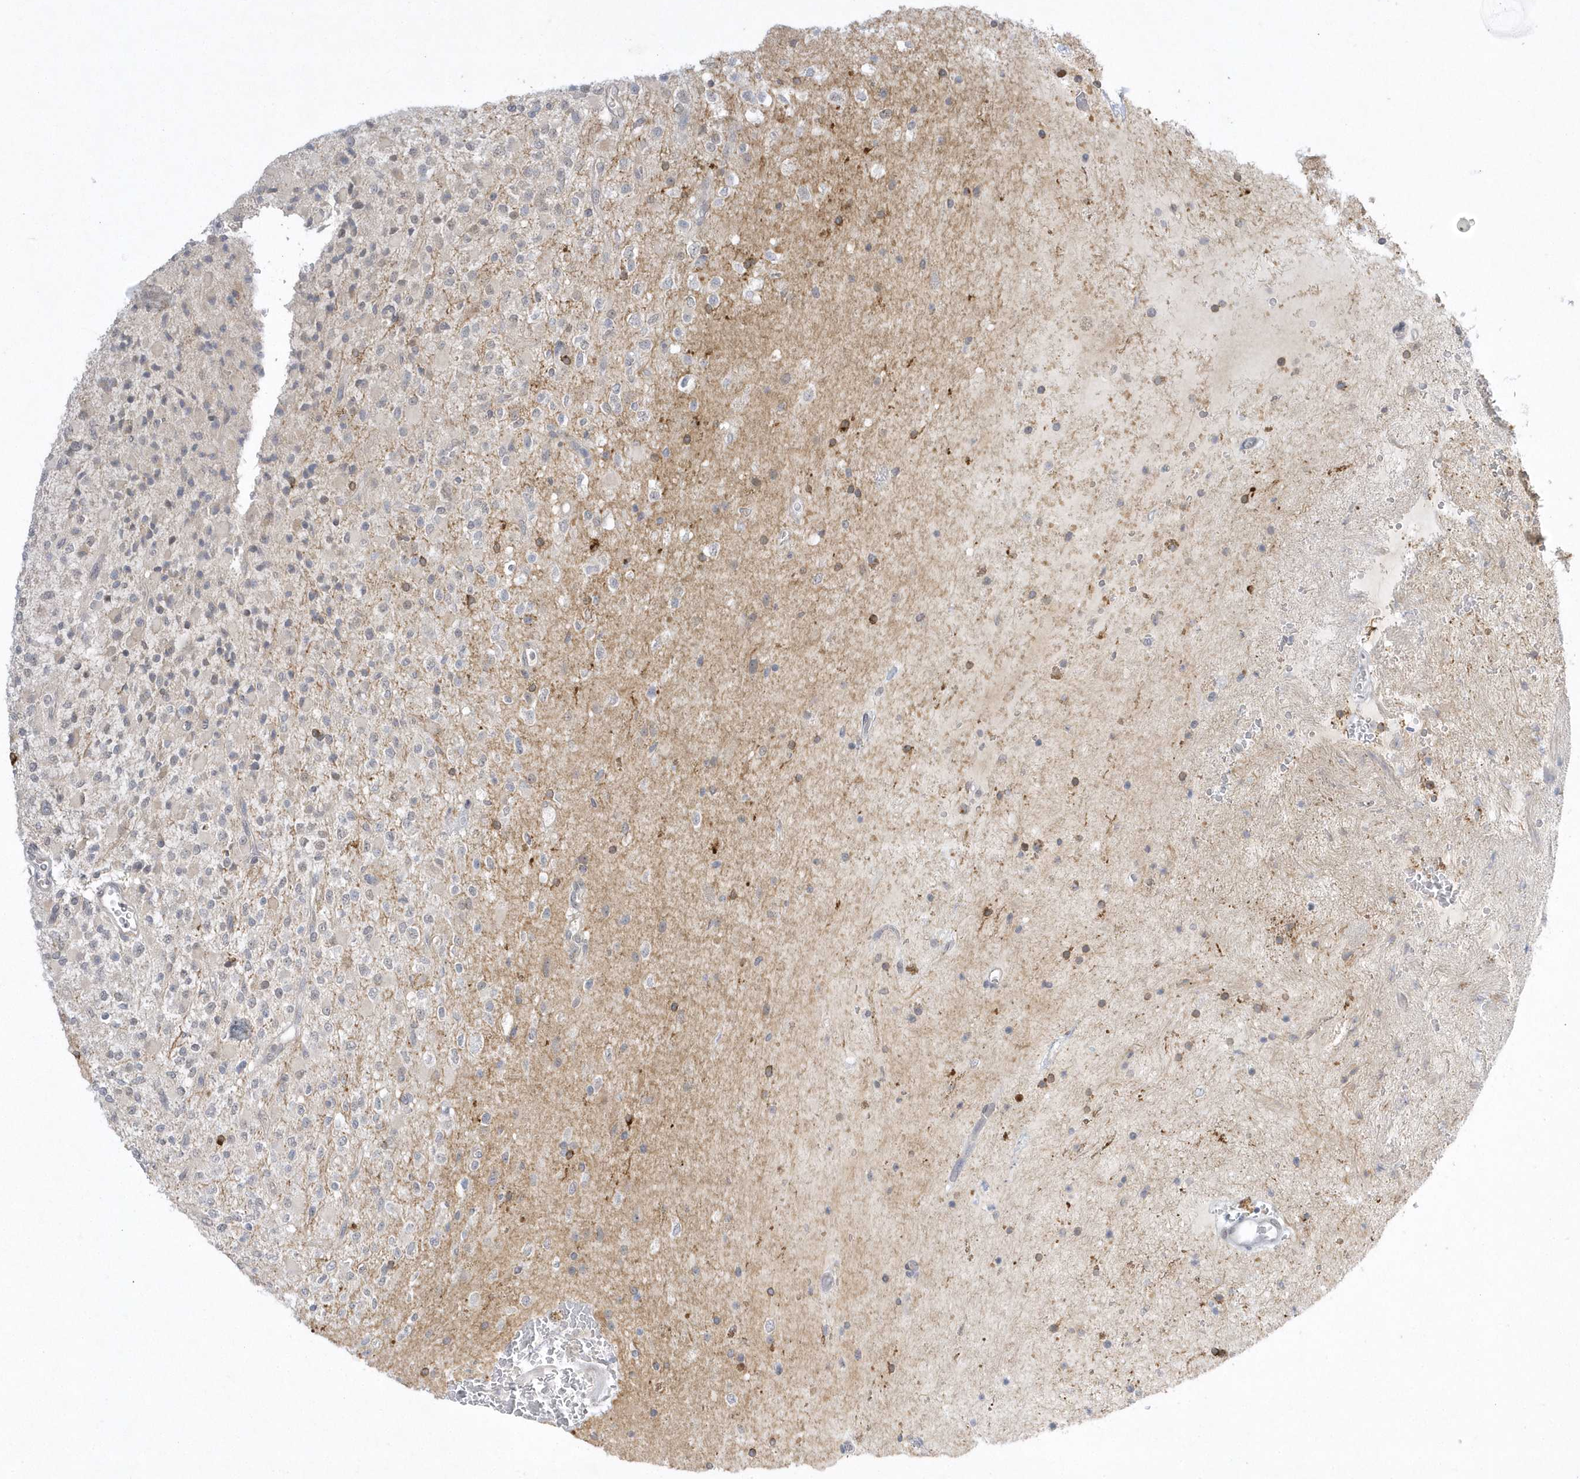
{"staining": {"intensity": "negative", "quantity": "none", "location": "none"}, "tissue": "glioma", "cell_type": "Tumor cells", "image_type": "cancer", "snomed": [{"axis": "morphology", "description": "Glioma, malignant, High grade"}, {"axis": "topography", "description": "Brain"}], "caption": "IHC photomicrograph of human malignant glioma (high-grade) stained for a protein (brown), which reveals no positivity in tumor cells. Nuclei are stained in blue.", "gene": "ZC3H12D", "patient": {"sex": "male", "age": 34}}